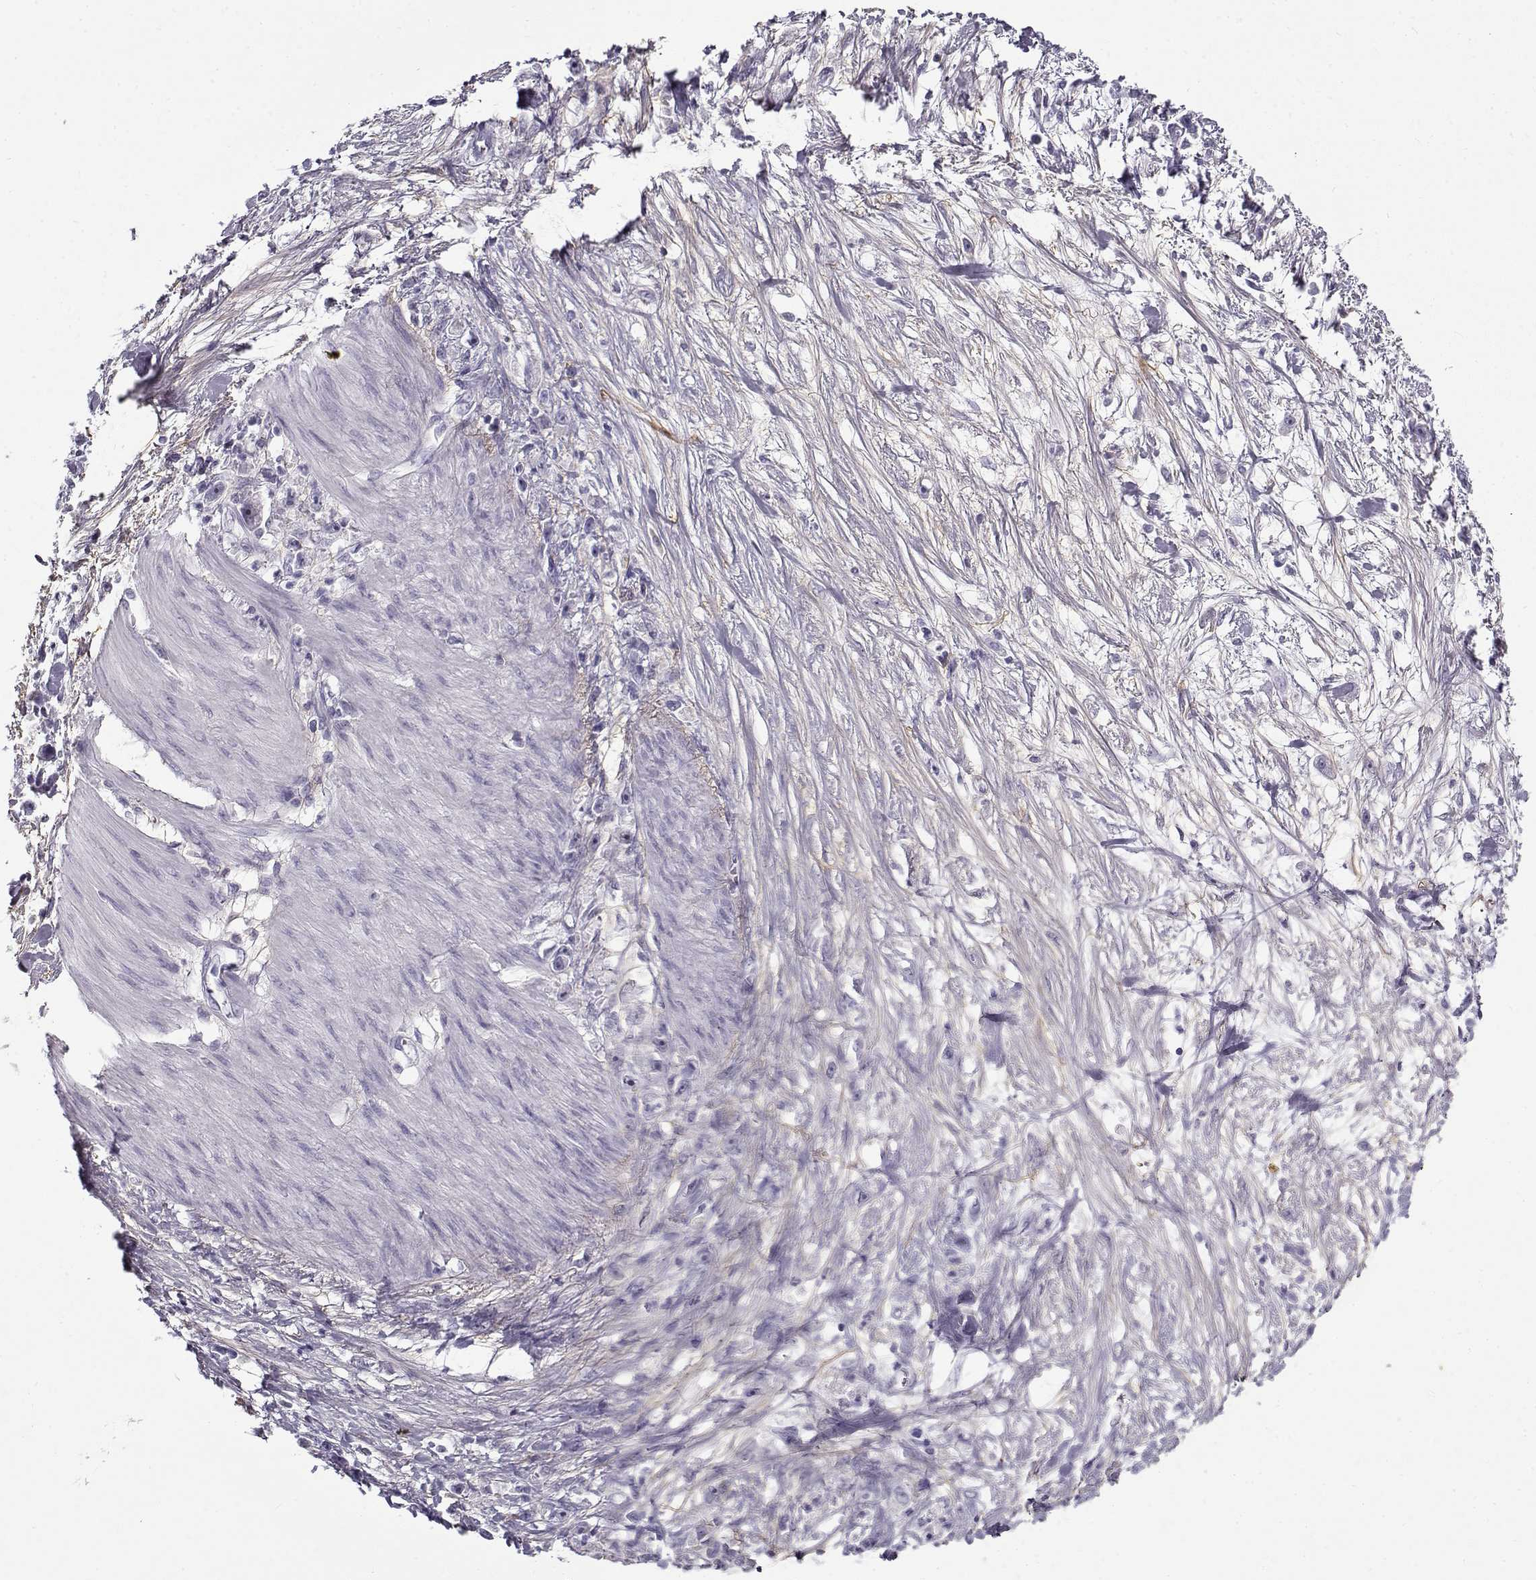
{"staining": {"intensity": "negative", "quantity": "none", "location": "none"}, "tissue": "stomach cancer", "cell_type": "Tumor cells", "image_type": "cancer", "snomed": [{"axis": "morphology", "description": "Adenocarcinoma, NOS"}, {"axis": "topography", "description": "Stomach"}], "caption": "Histopathology image shows no significant protein expression in tumor cells of stomach cancer. (DAB (3,3'-diaminobenzidine) immunohistochemistry (IHC) visualized using brightfield microscopy, high magnification).", "gene": "GTSF1L", "patient": {"sex": "female", "age": 59}}